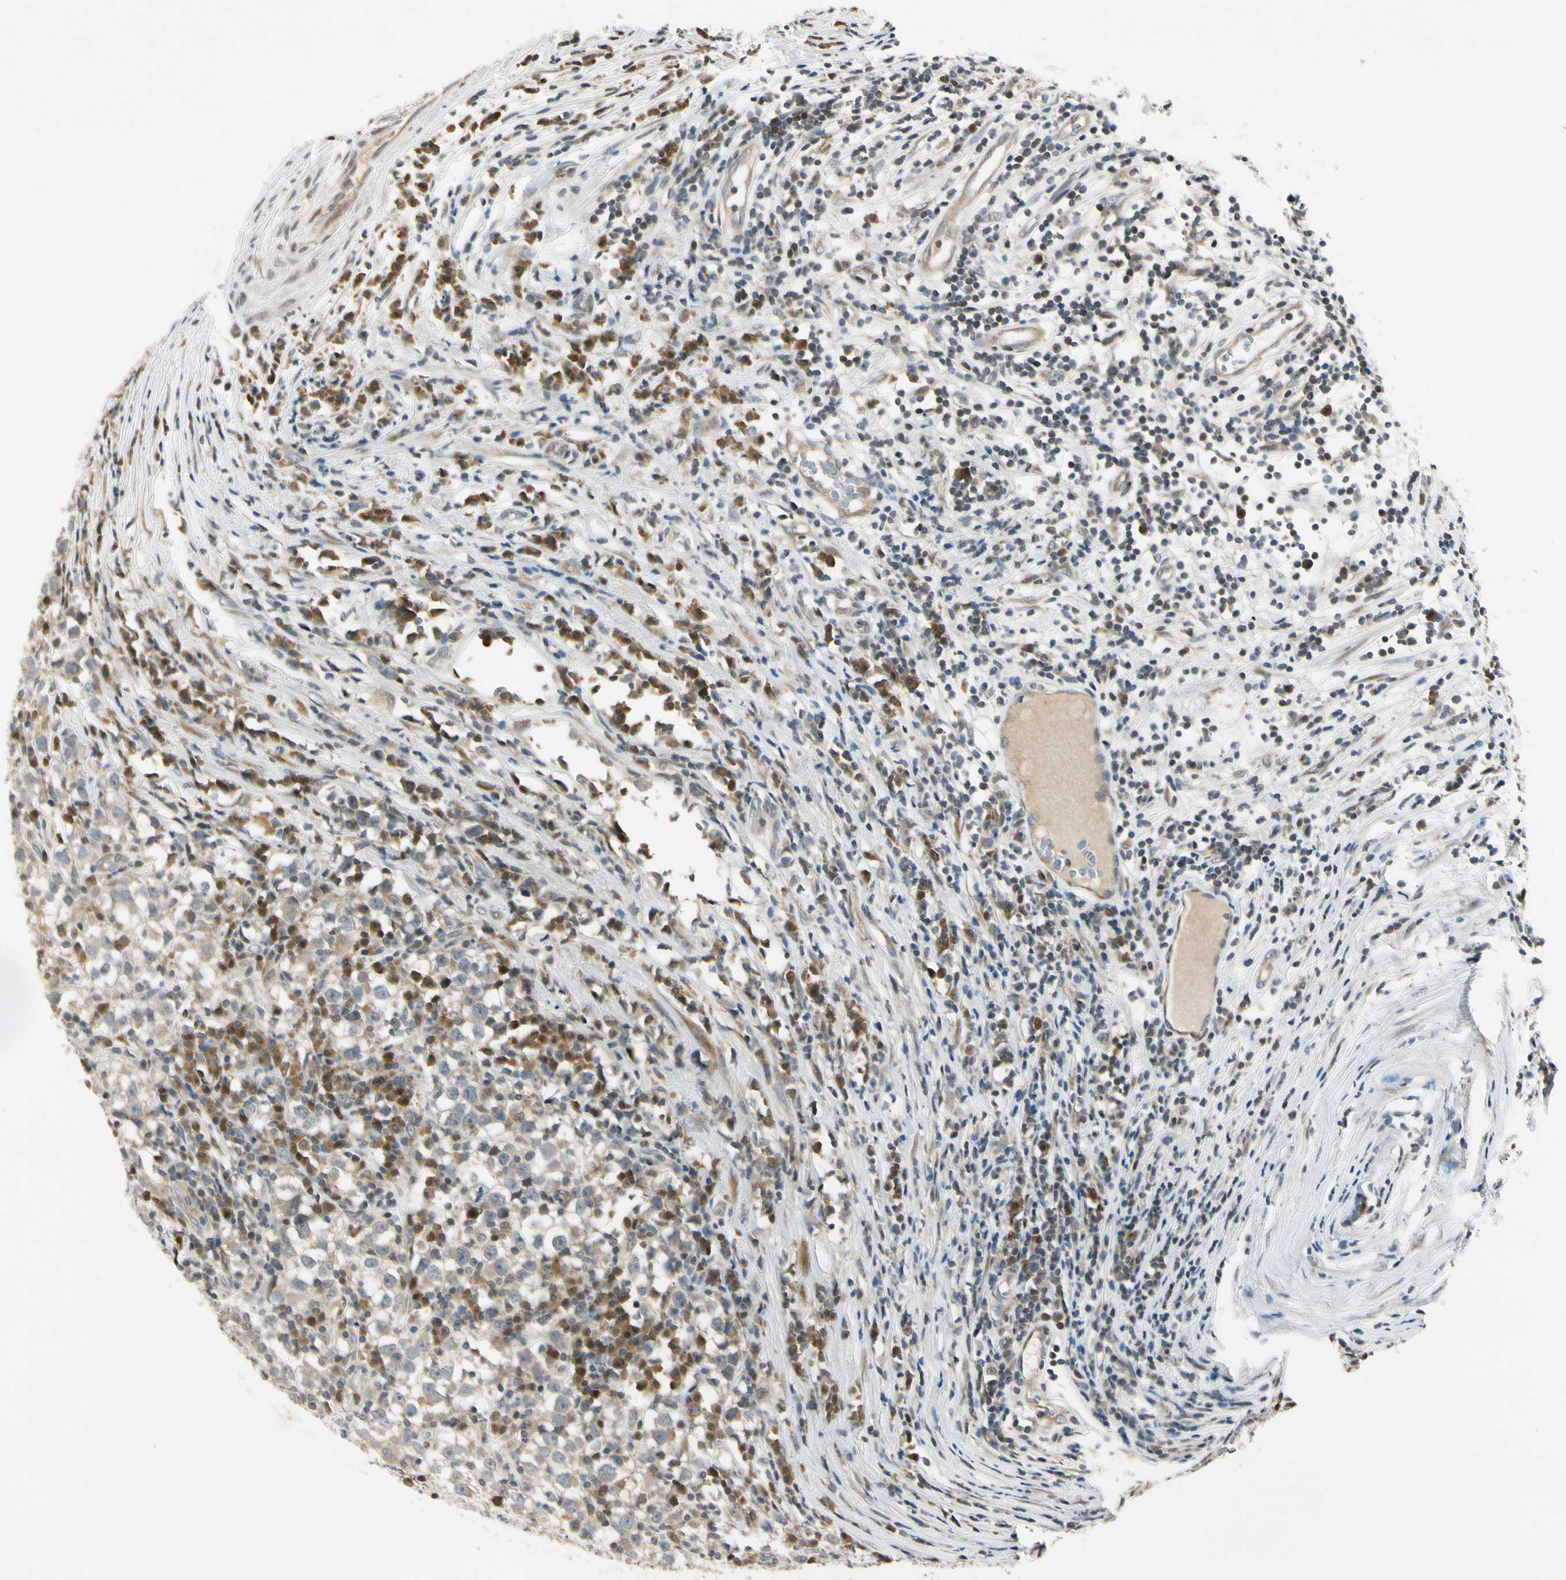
{"staining": {"intensity": "negative", "quantity": "none", "location": "none"}, "tissue": "testis cancer", "cell_type": "Tumor cells", "image_type": "cancer", "snomed": [{"axis": "morphology", "description": "Seminoma, NOS"}, {"axis": "topography", "description": "Testis"}], "caption": "There is no significant positivity in tumor cells of testis cancer.", "gene": "RPS6KB2", "patient": {"sex": "male", "age": 65}}